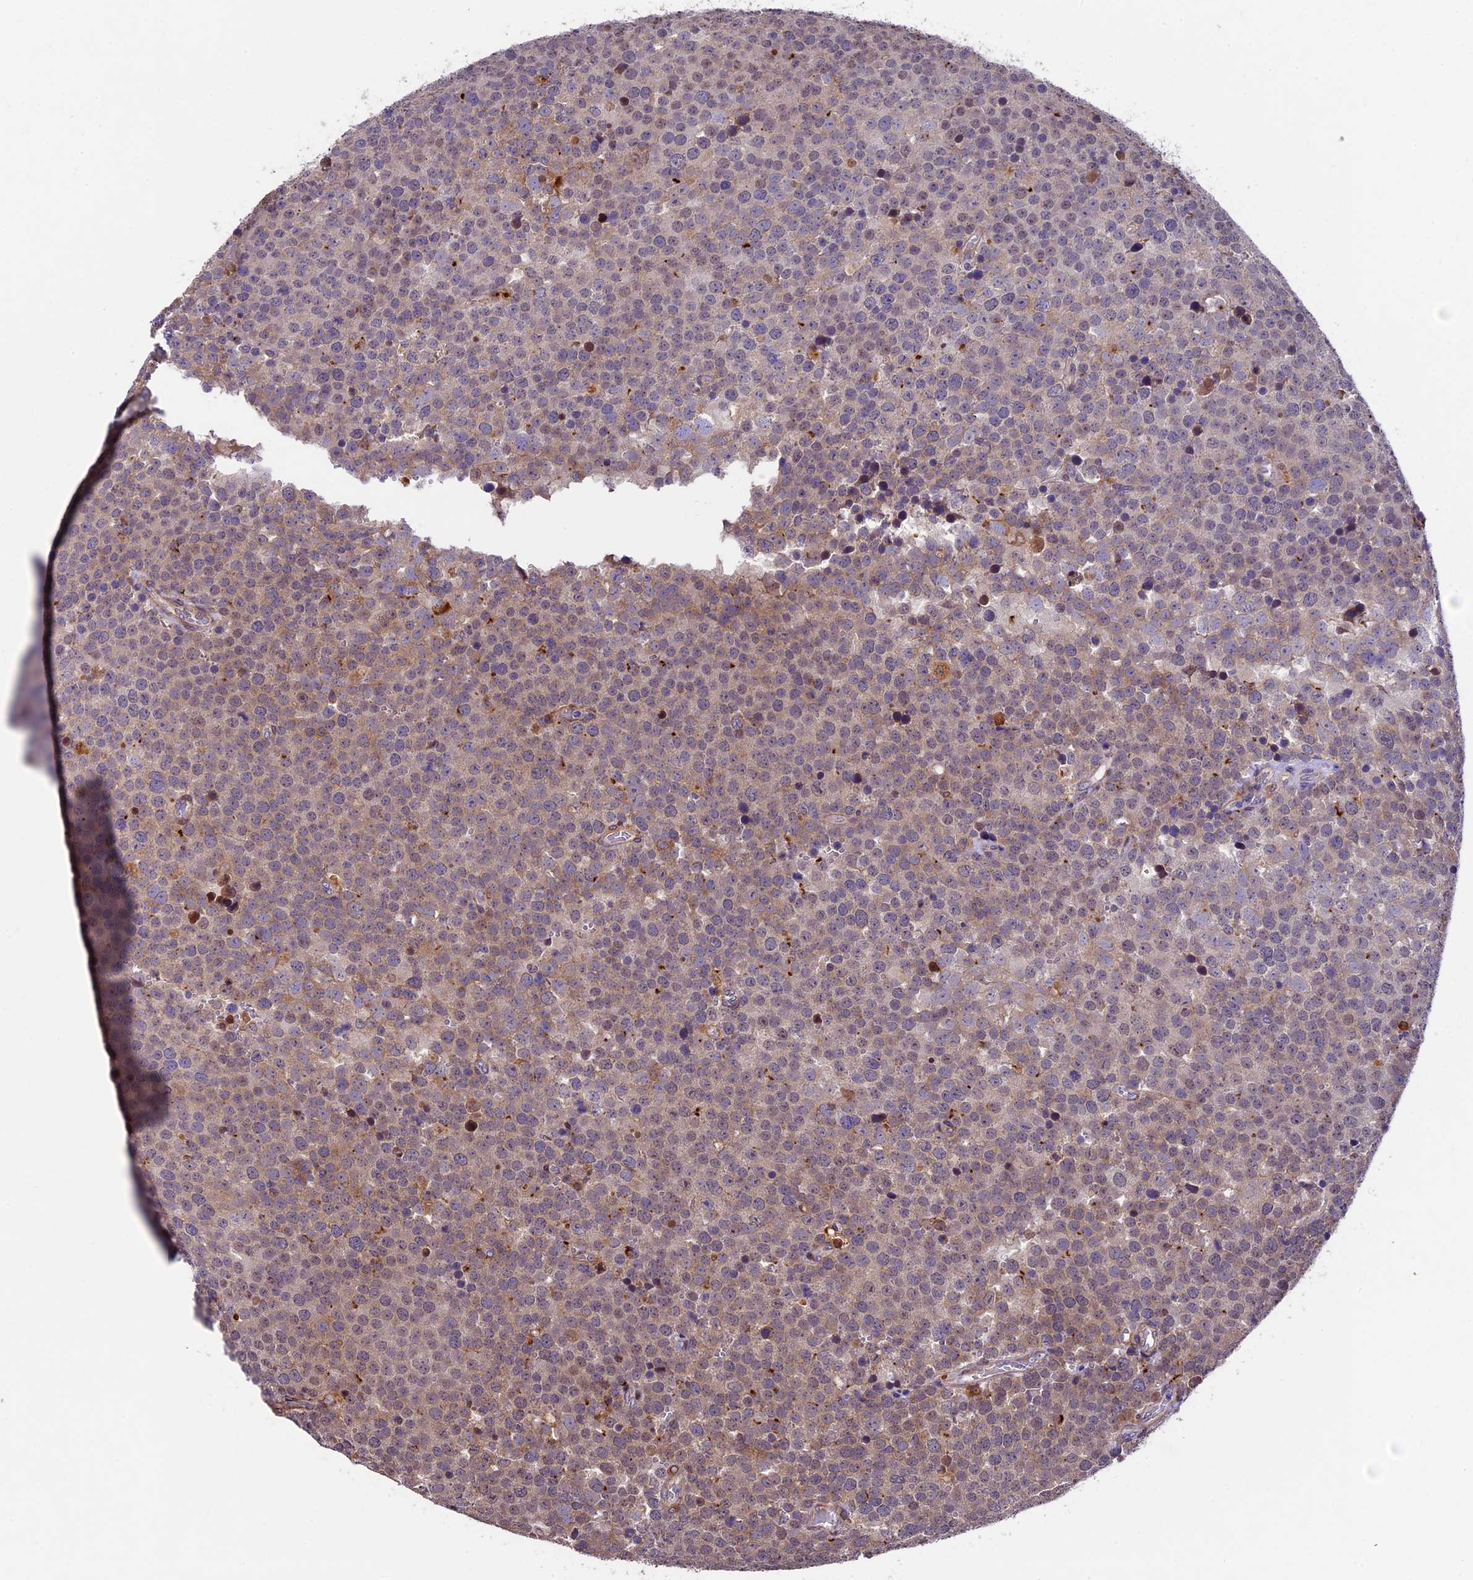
{"staining": {"intensity": "weak", "quantity": "25%-75%", "location": "cytoplasmic/membranous"}, "tissue": "testis cancer", "cell_type": "Tumor cells", "image_type": "cancer", "snomed": [{"axis": "morphology", "description": "Seminoma, NOS"}, {"axis": "topography", "description": "Testis"}], "caption": "A histopathology image showing weak cytoplasmic/membranous expression in about 25%-75% of tumor cells in testis cancer (seminoma), as visualized by brown immunohistochemical staining.", "gene": "LSM7", "patient": {"sex": "male", "age": 71}}